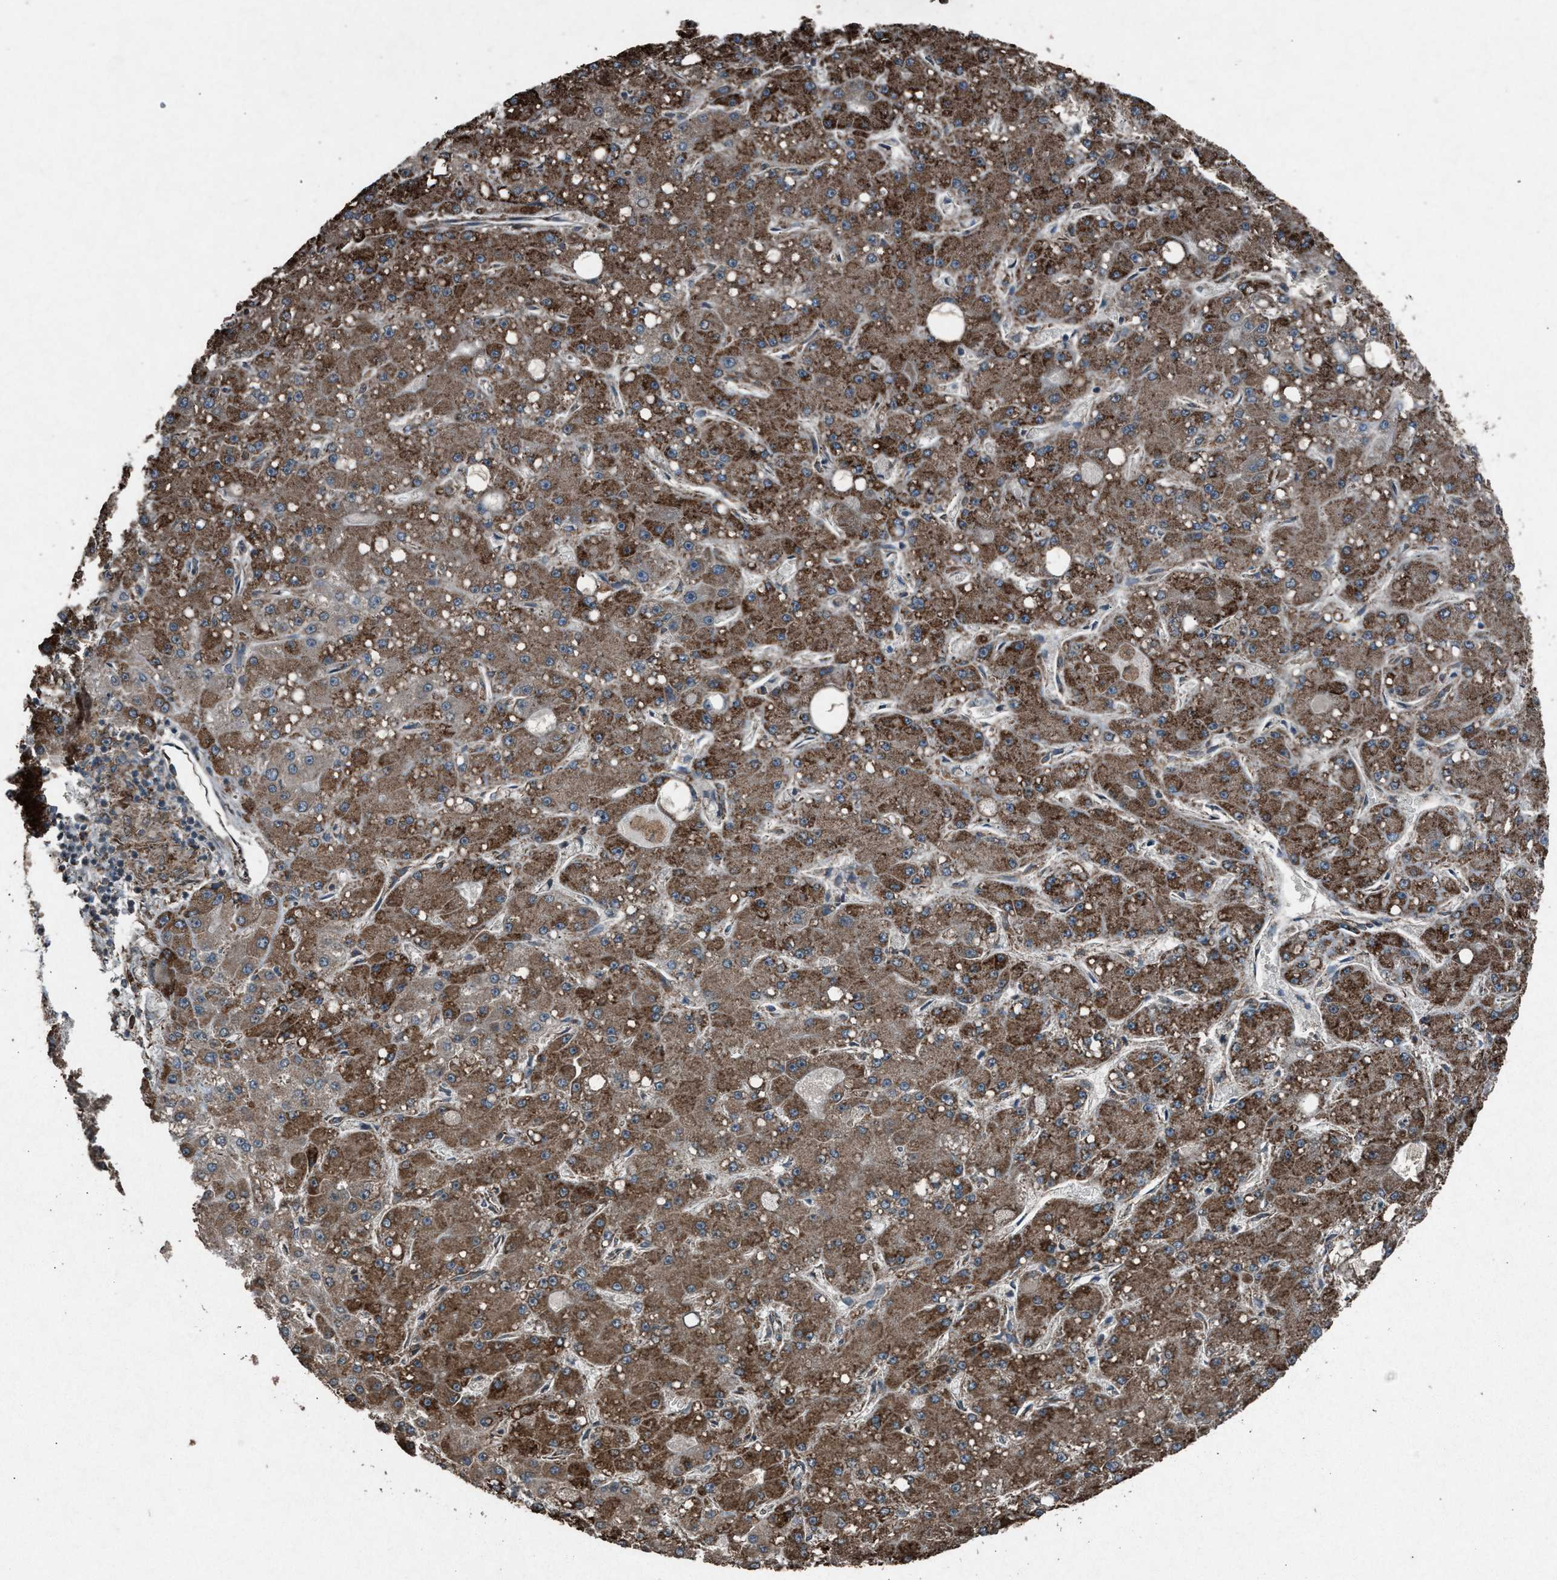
{"staining": {"intensity": "moderate", "quantity": ">75%", "location": "cytoplasmic/membranous"}, "tissue": "liver cancer", "cell_type": "Tumor cells", "image_type": "cancer", "snomed": [{"axis": "morphology", "description": "Carcinoma, Hepatocellular, NOS"}, {"axis": "topography", "description": "Liver"}], "caption": "A brown stain shows moderate cytoplasmic/membranous staining of a protein in human liver hepatocellular carcinoma tumor cells.", "gene": "CALR", "patient": {"sex": "male", "age": 67}}